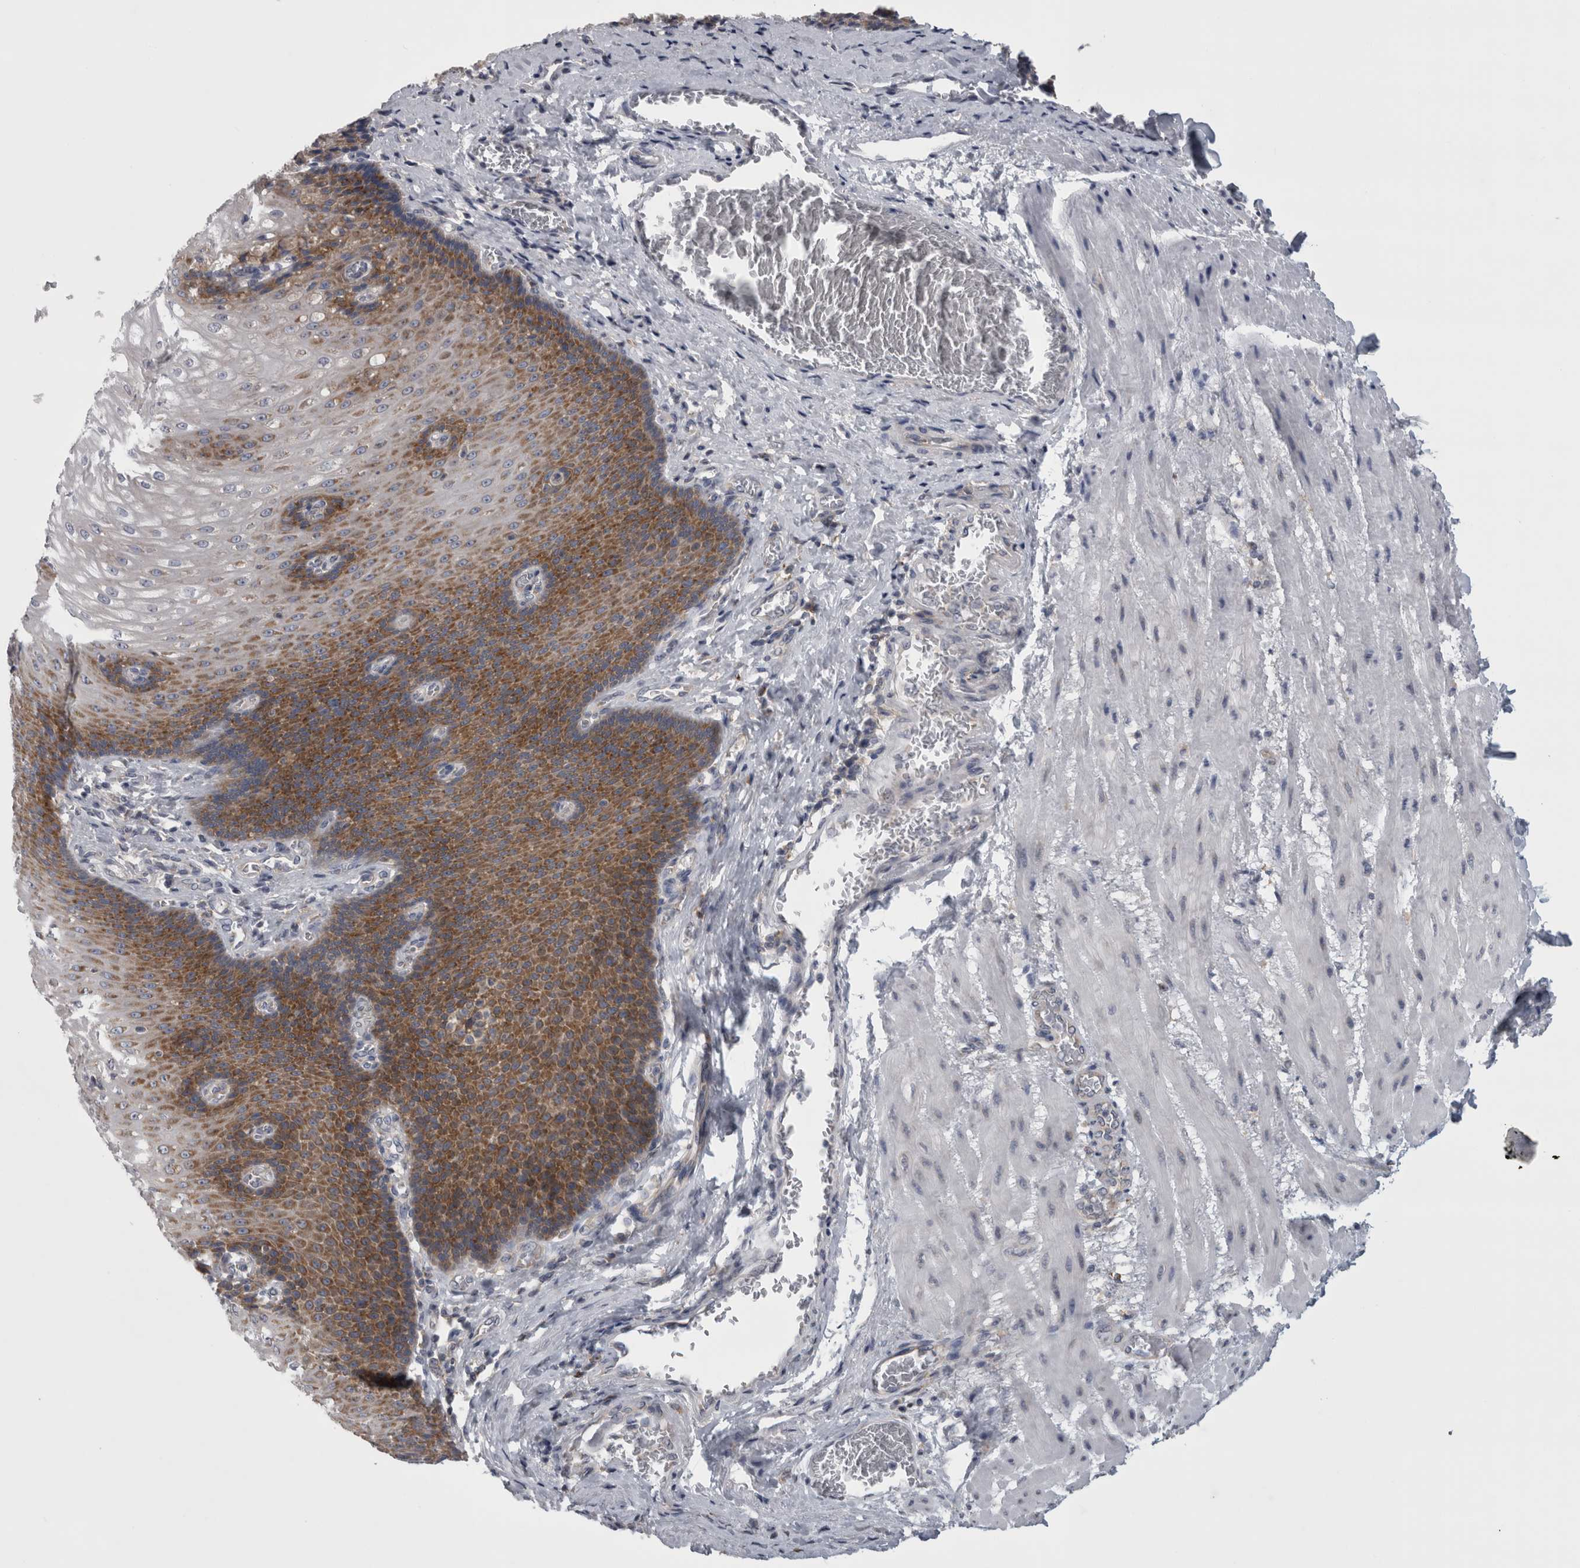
{"staining": {"intensity": "moderate", "quantity": ">75%", "location": "cytoplasmic/membranous"}, "tissue": "esophagus", "cell_type": "Squamous epithelial cells", "image_type": "normal", "snomed": [{"axis": "morphology", "description": "Normal tissue, NOS"}, {"axis": "topography", "description": "Esophagus"}], "caption": "A histopathology image of esophagus stained for a protein reveals moderate cytoplasmic/membranous brown staining in squamous epithelial cells. (Stains: DAB (3,3'-diaminobenzidine) in brown, nuclei in blue, Microscopy: brightfield microscopy at high magnification).", "gene": "PRRC2C", "patient": {"sex": "male", "age": 48}}